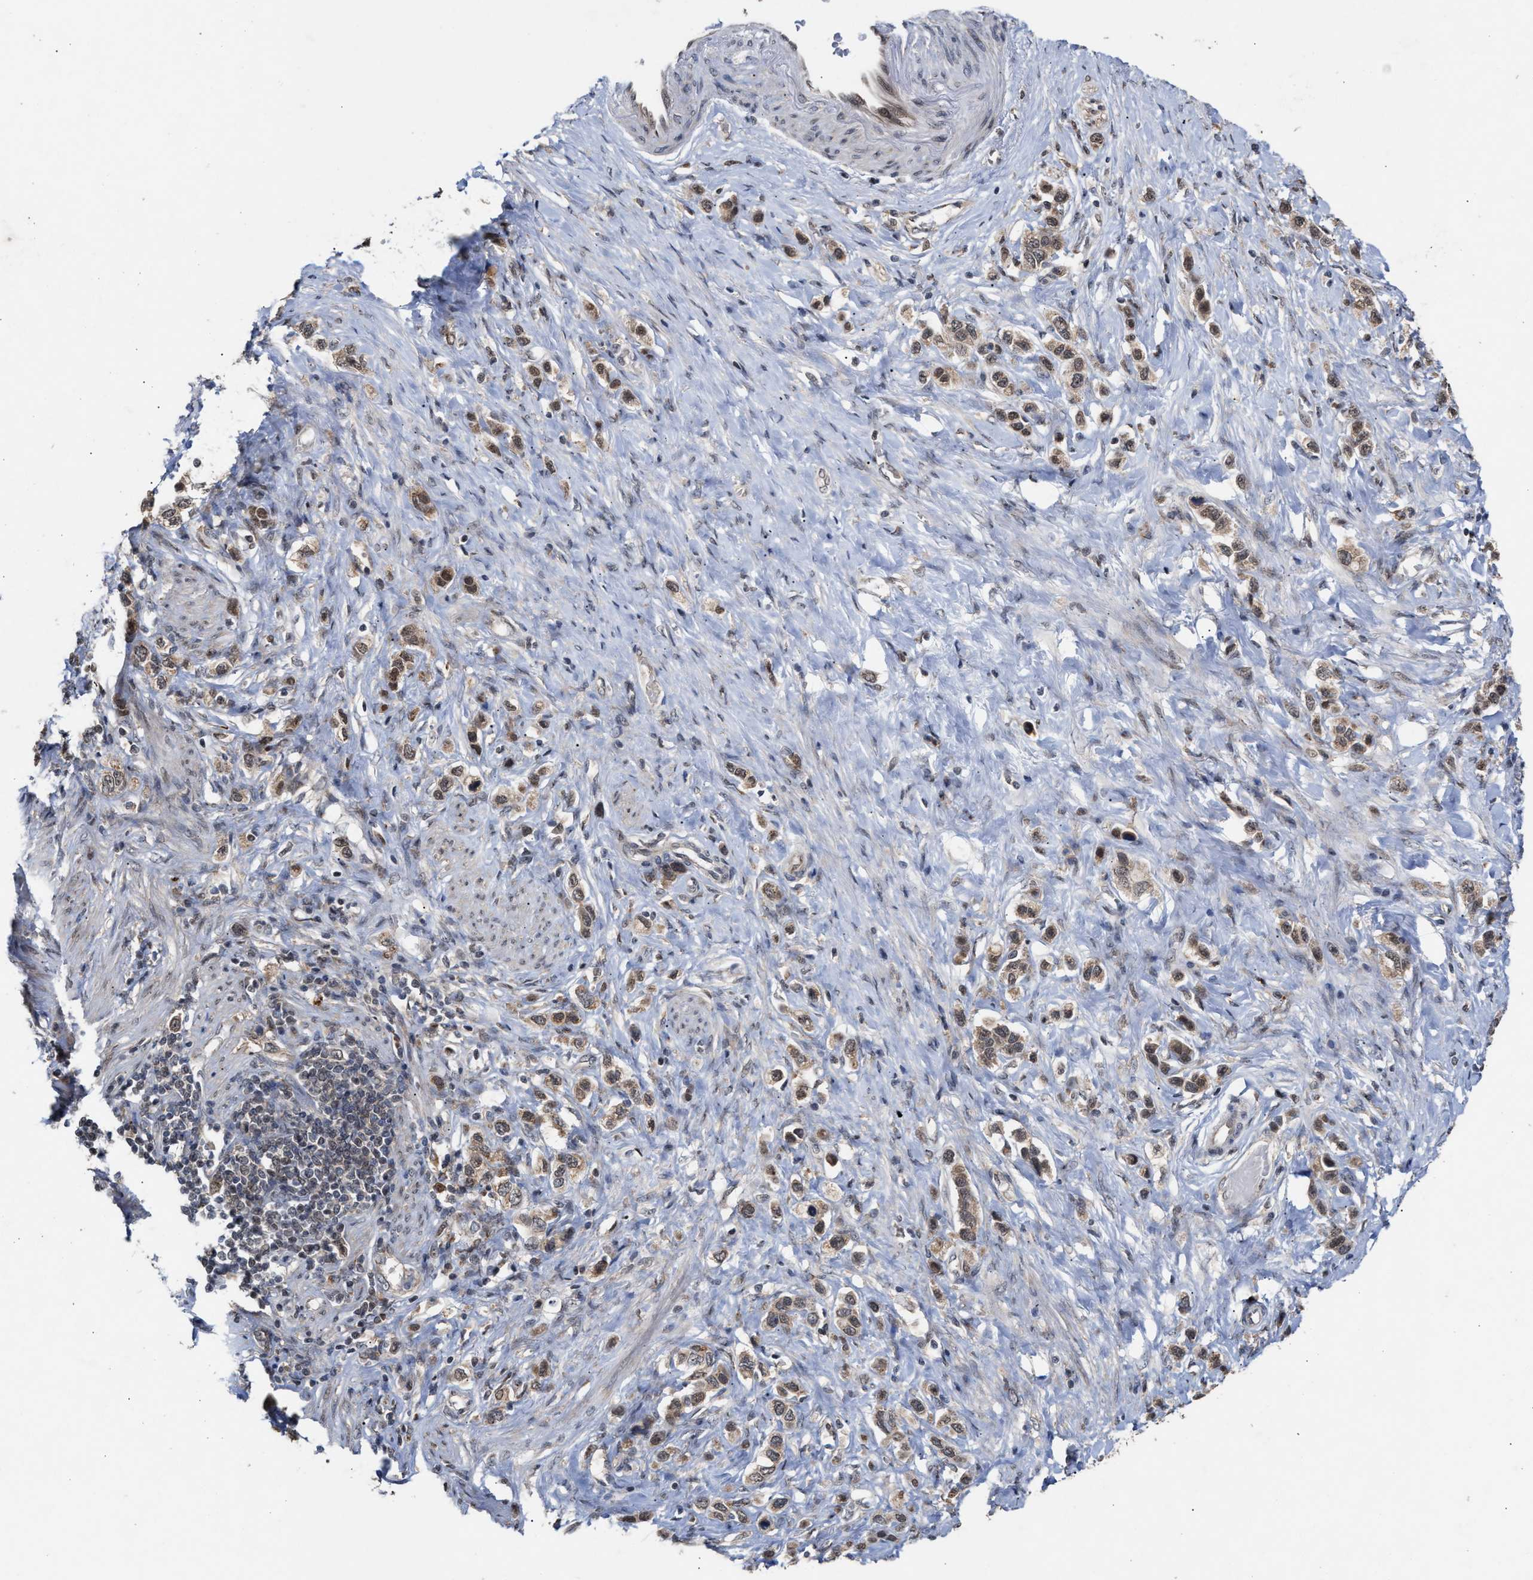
{"staining": {"intensity": "weak", "quantity": ">75%", "location": "cytoplasmic/membranous"}, "tissue": "stomach cancer", "cell_type": "Tumor cells", "image_type": "cancer", "snomed": [{"axis": "morphology", "description": "Adenocarcinoma, NOS"}, {"axis": "topography", "description": "Stomach"}], "caption": "Immunohistochemical staining of human stomach adenocarcinoma displays low levels of weak cytoplasmic/membranous positivity in about >75% of tumor cells.", "gene": "MKNK2", "patient": {"sex": "female", "age": 65}}